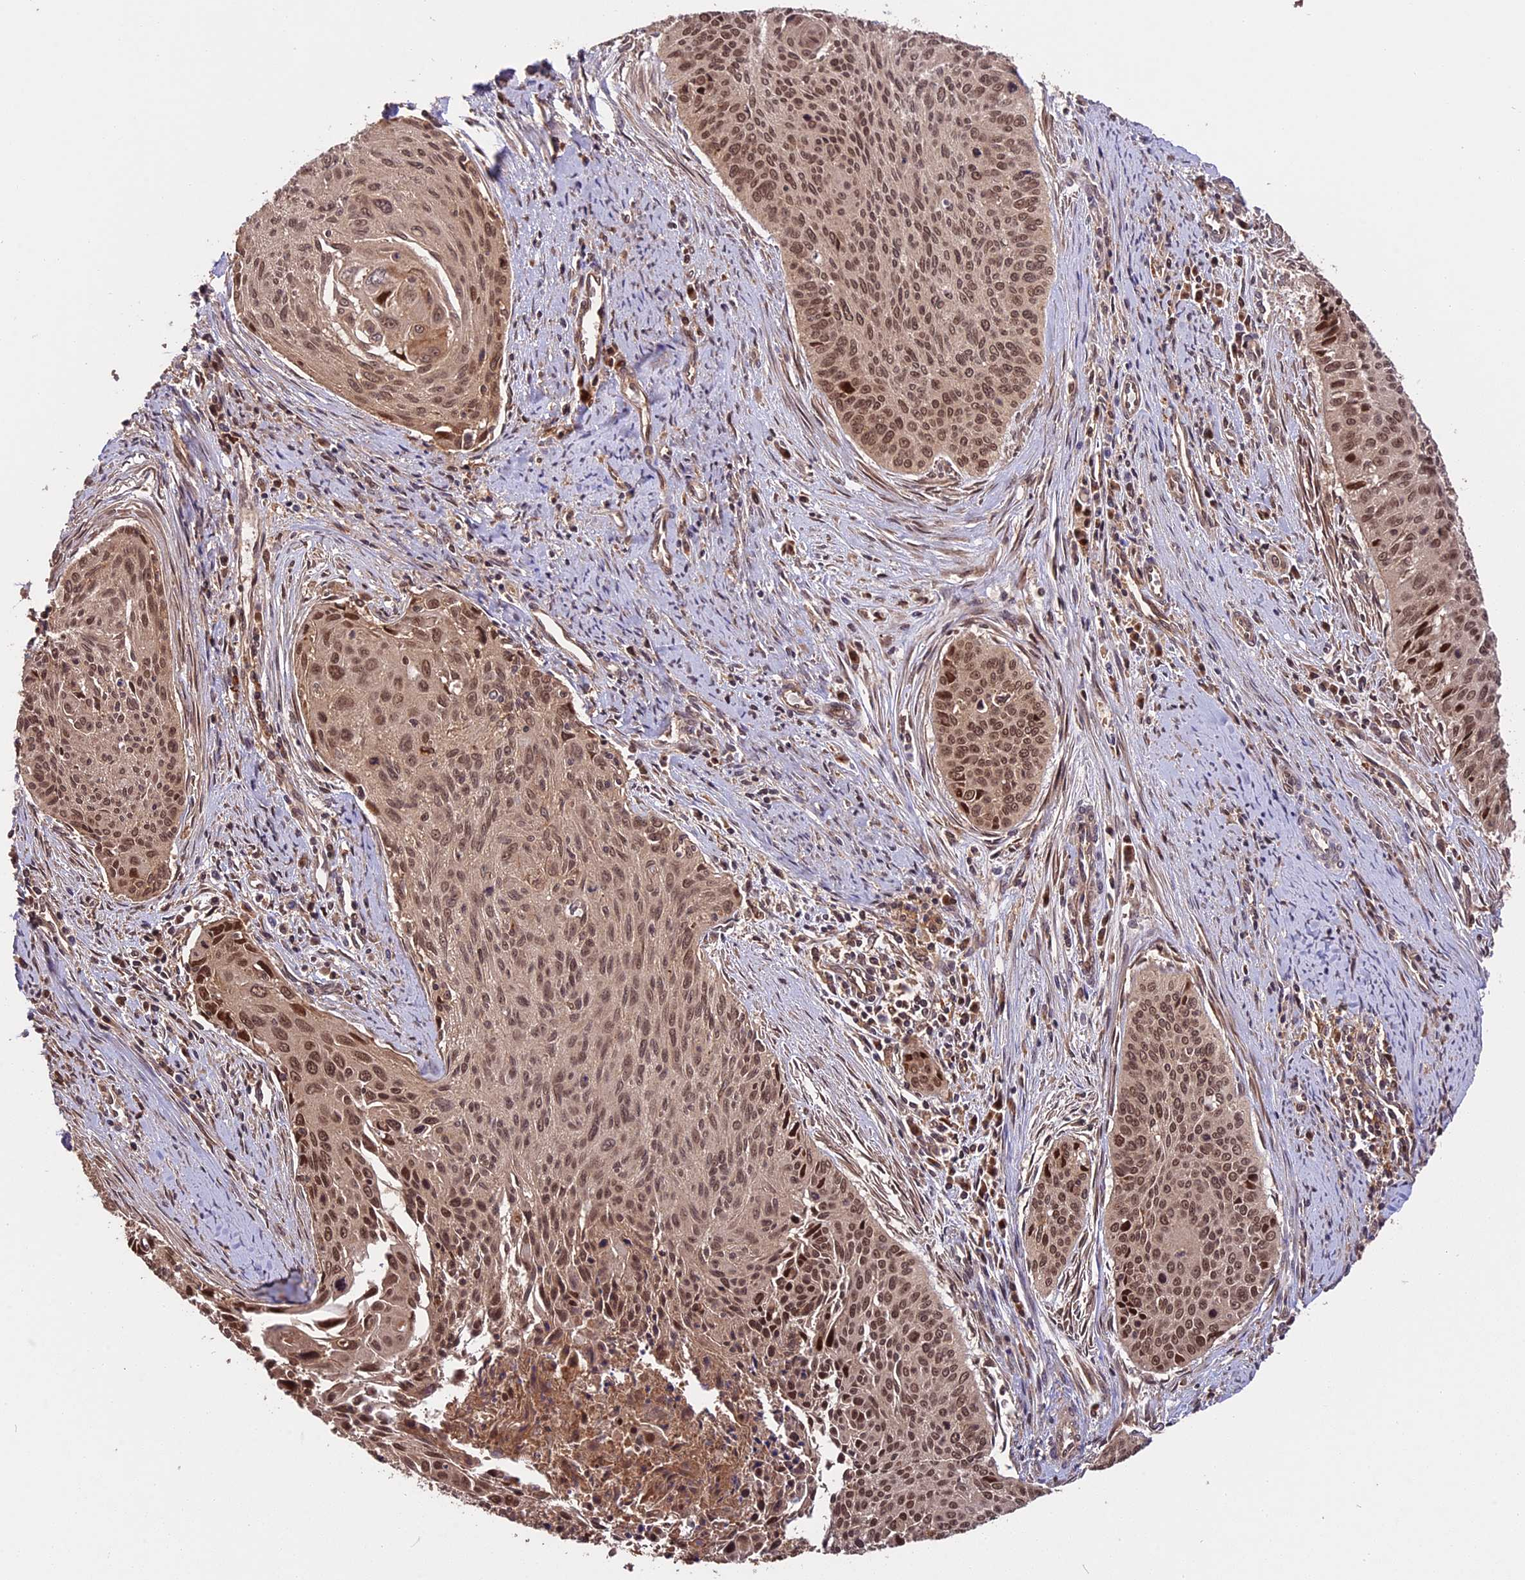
{"staining": {"intensity": "moderate", "quantity": ">75%", "location": "nuclear"}, "tissue": "cervical cancer", "cell_type": "Tumor cells", "image_type": "cancer", "snomed": [{"axis": "morphology", "description": "Squamous cell carcinoma, NOS"}, {"axis": "topography", "description": "Cervix"}], "caption": "IHC histopathology image of neoplastic tissue: human squamous cell carcinoma (cervical) stained using IHC demonstrates medium levels of moderate protein expression localized specifically in the nuclear of tumor cells, appearing as a nuclear brown color.", "gene": "ESCO1", "patient": {"sex": "female", "age": 55}}